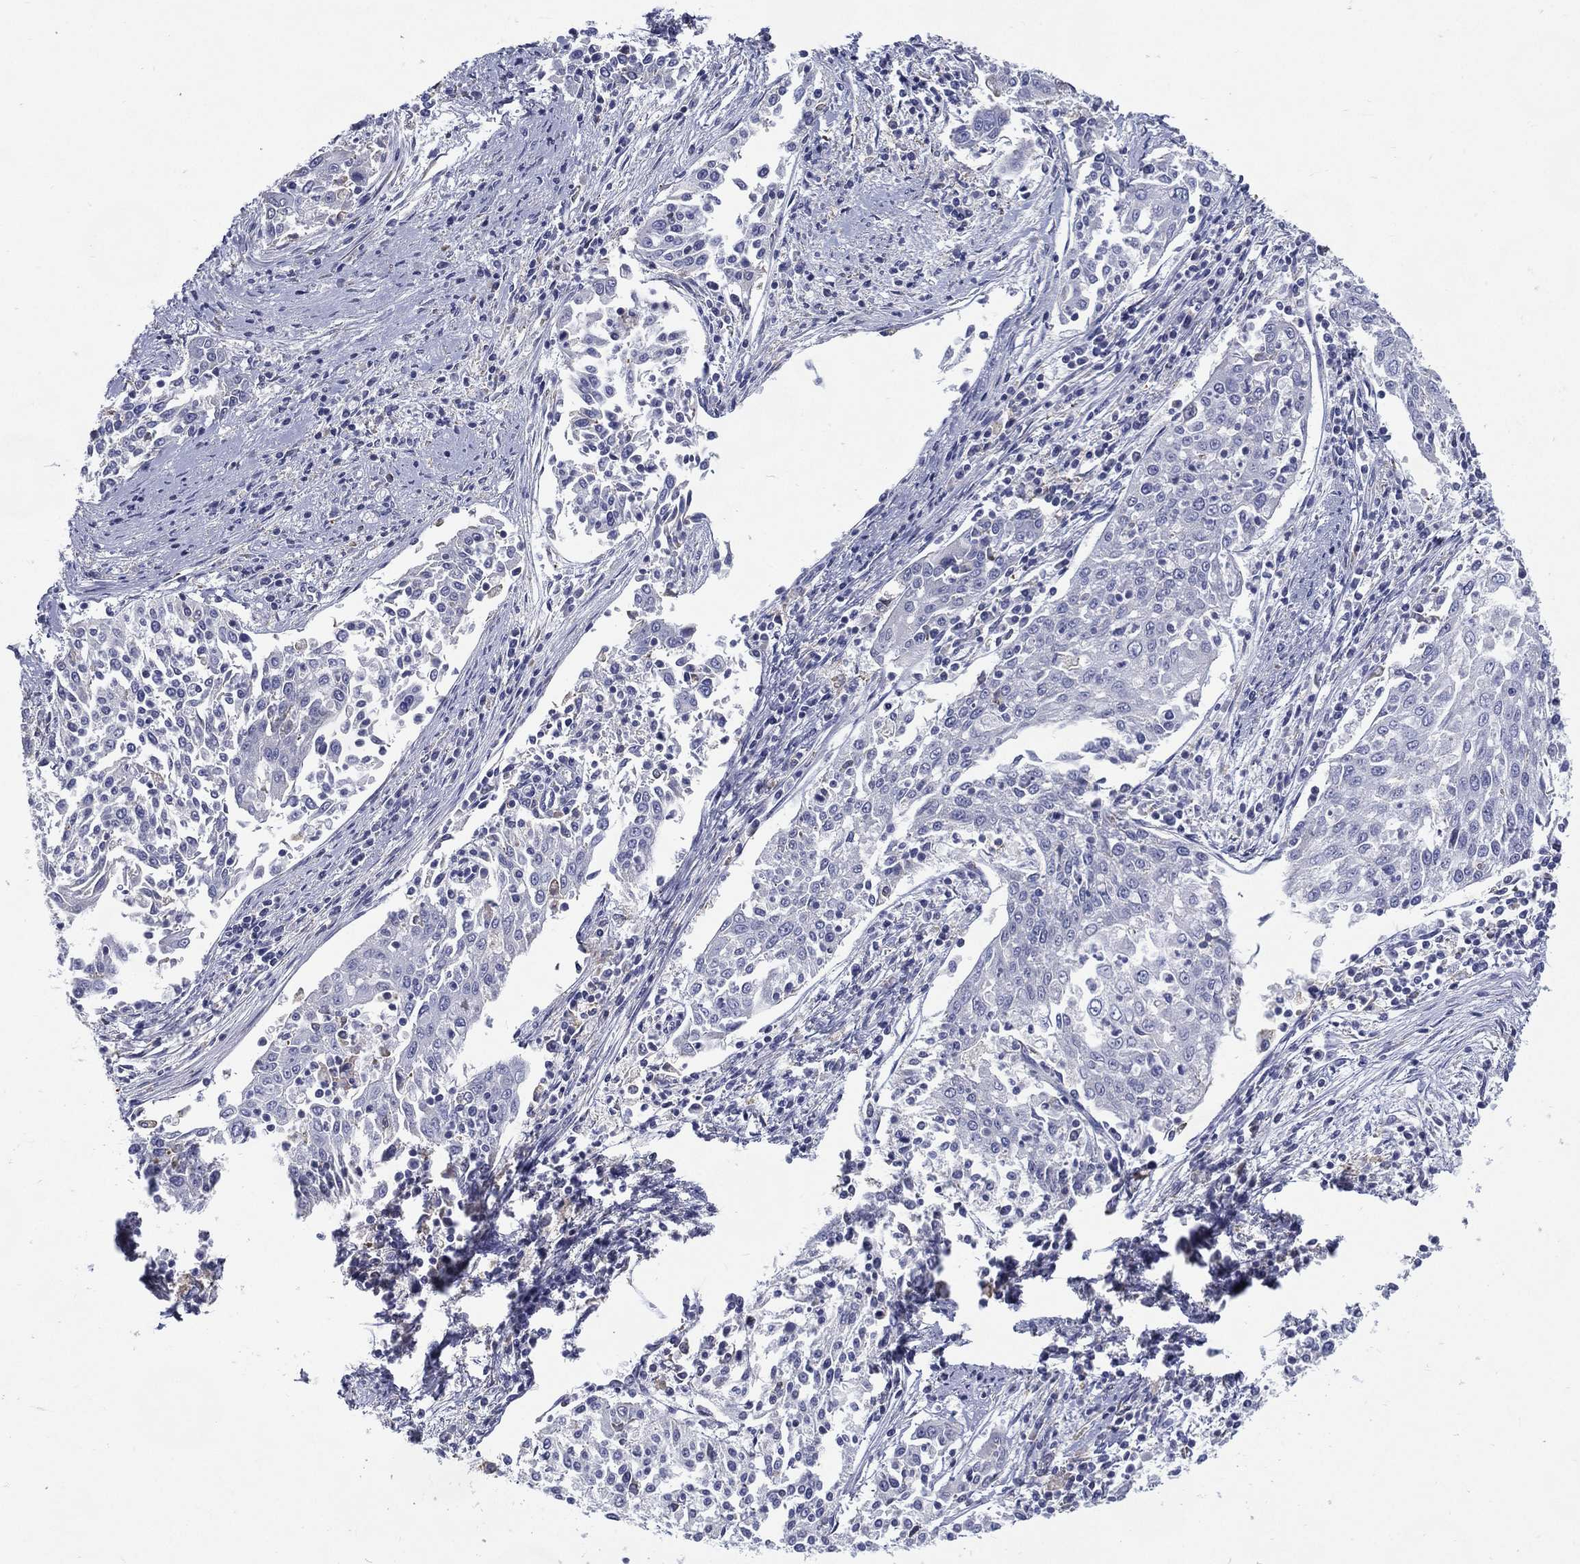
{"staining": {"intensity": "negative", "quantity": "none", "location": "none"}, "tissue": "cervical cancer", "cell_type": "Tumor cells", "image_type": "cancer", "snomed": [{"axis": "morphology", "description": "Squamous cell carcinoma, NOS"}, {"axis": "topography", "description": "Cervix"}], "caption": "The image displays no staining of tumor cells in squamous cell carcinoma (cervical). (Stains: DAB (3,3'-diaminobenzidine) immunohistochemistry with hematoxylin counter stain, Microscopy: brightfield microscopy at high magnification).", "gene": "C19orf18", "patient": {"sex": "female", "age": 41}}